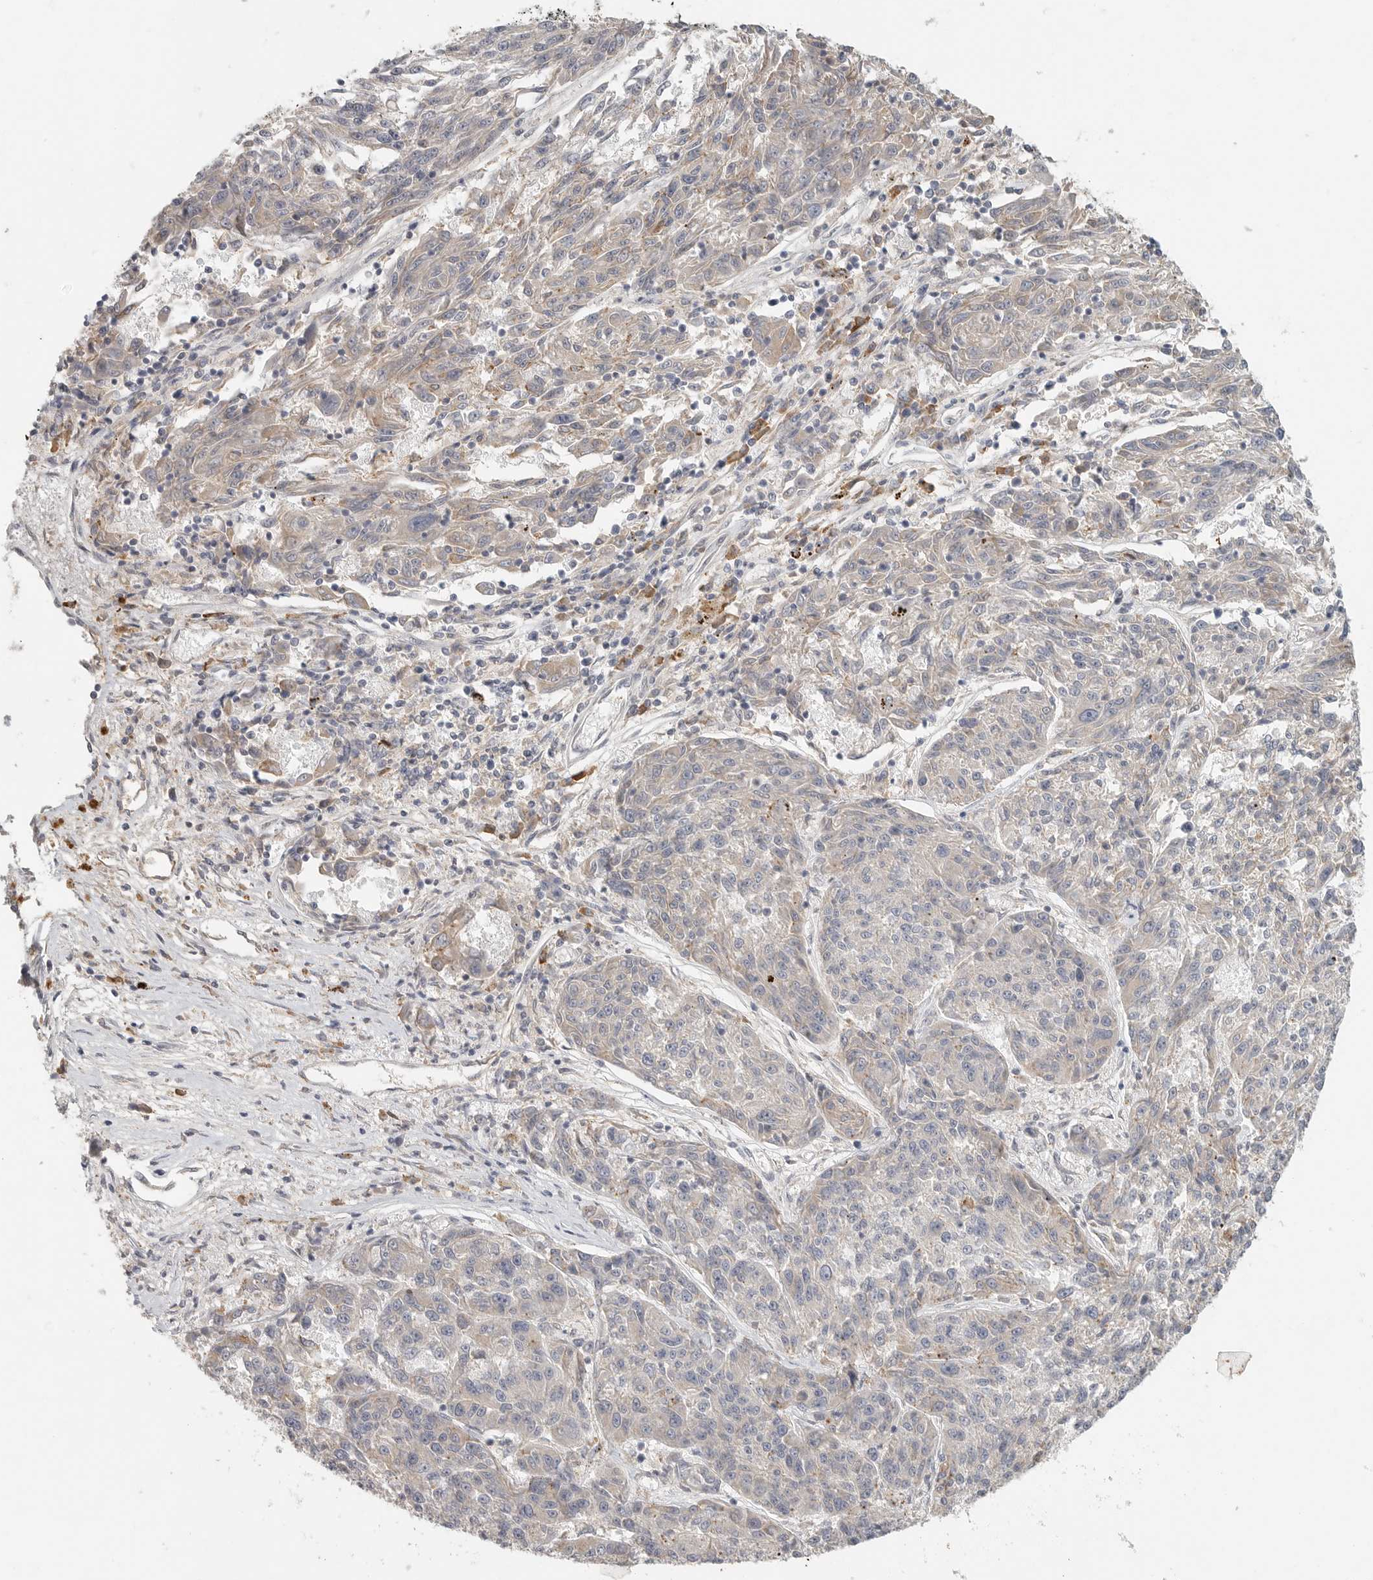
{"staining": {"intensity": "weak", "quantity": "25%-75%", "location": "cytoplasmic/membranous"}, "tissue": "melanoma", "cell_type": "Tumor cells", "image_type": "cancer", "snomed": [{"axis": "morphology", "description": "Malignant melanoma, NOS"}, {"axis": "topography", "description": "Skin"}], "caption": "This image reveals IHC staining of human melanoma, with low weak cytoplasmic/membranous positivity in approximately 25%-75% of tumor cells.", "gene": "SLC25A36", "patient": {"sex": "male", "age": 53}}